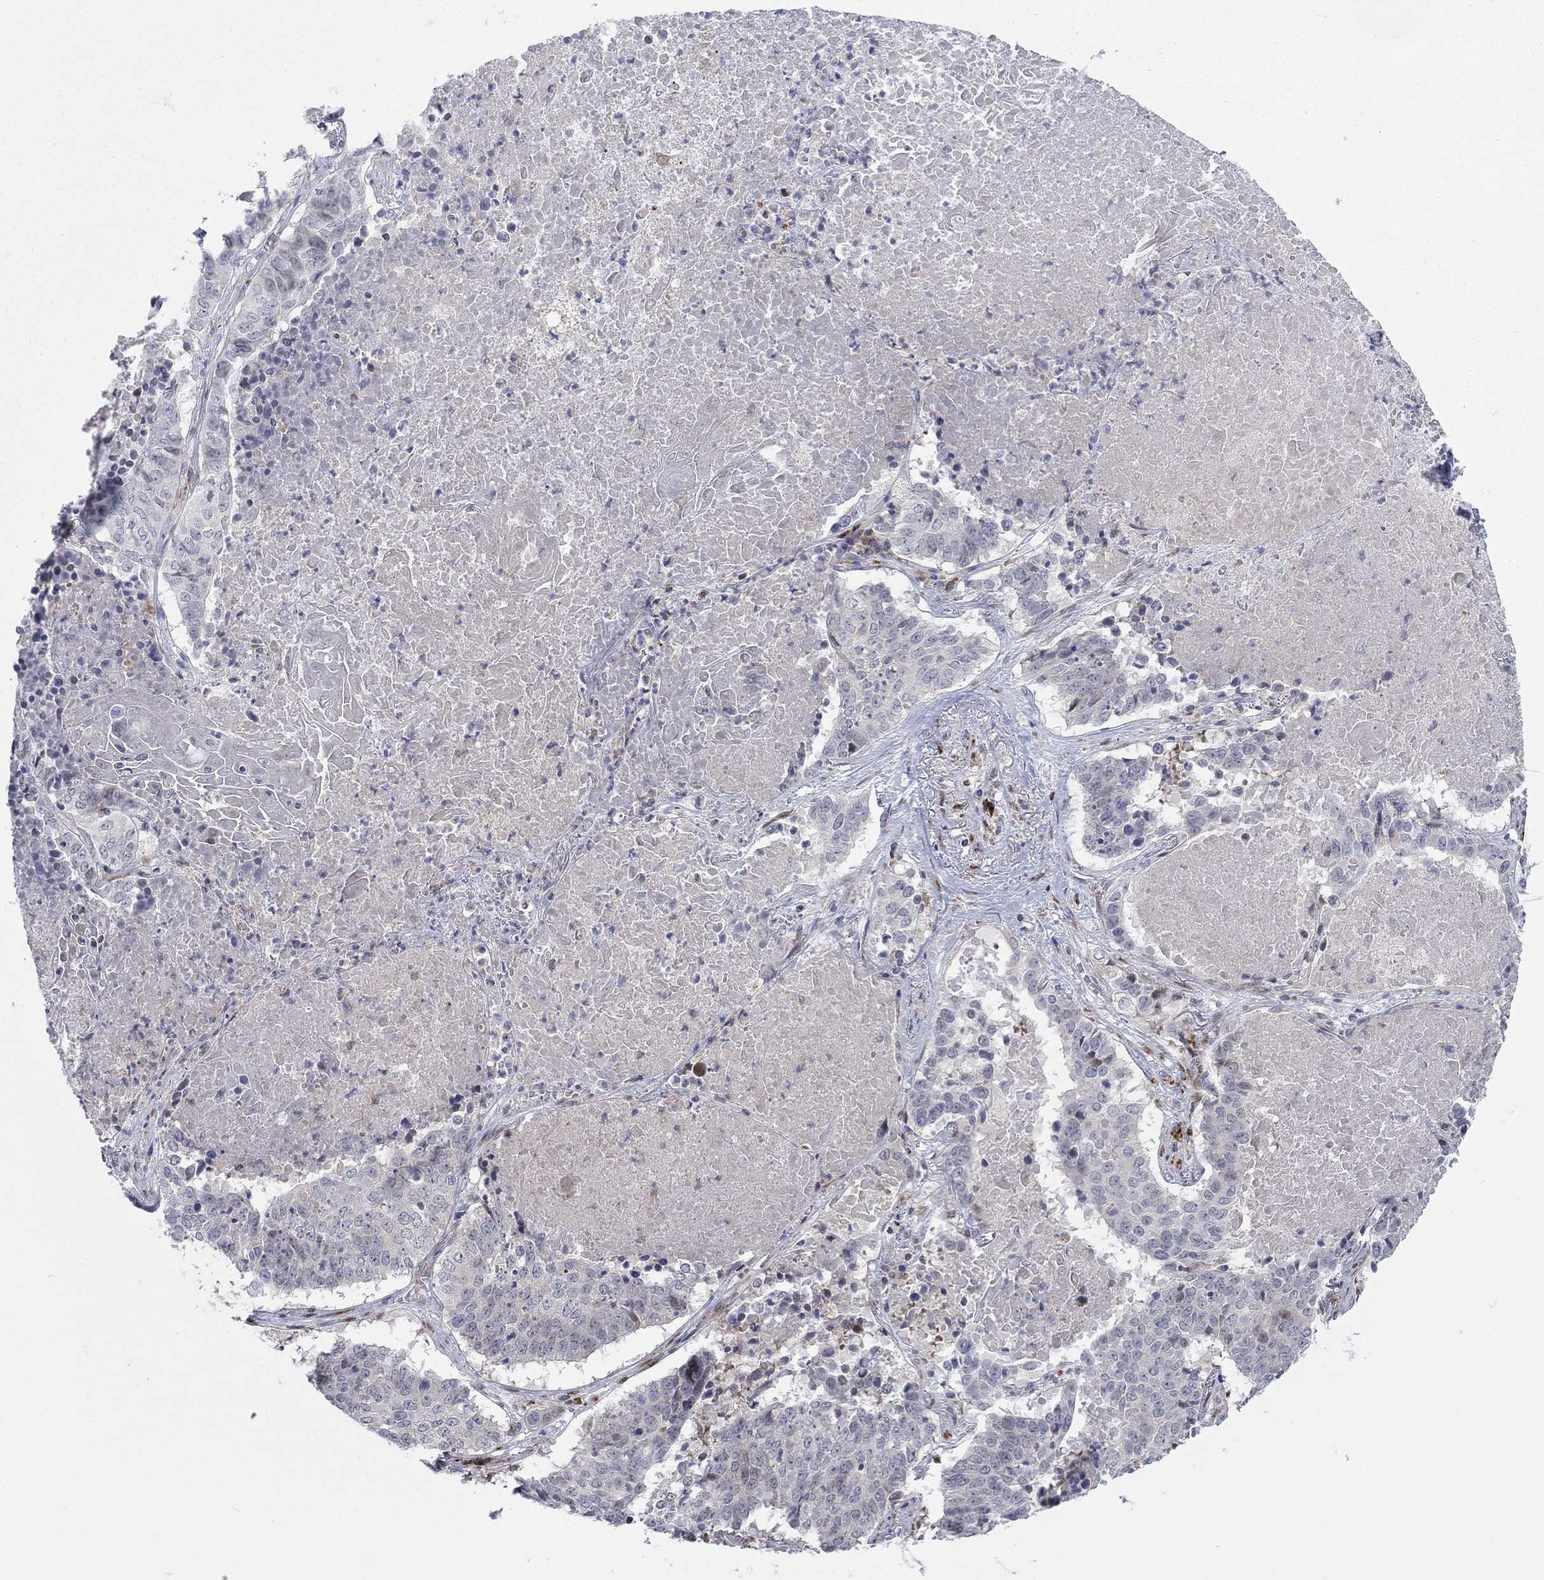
{"staining": {"intensity": "negative", "quantity": "none", "location": "none"}, "tissue": "lung cancer", "cell_type": "Tumor cells", "image_type": "cancer", "snomed": [{"axis": "morphology", "description": "Squamous cell carcinoma, NOS"}, {"axis": "topography", "description": "Lung"}], "caption": "IHC of human lung cancer (squamous cell carcinoma) displays no expression in tumor cells.", "gene": "TTC21B", "patient": {"sex": "male", "age": 64}}